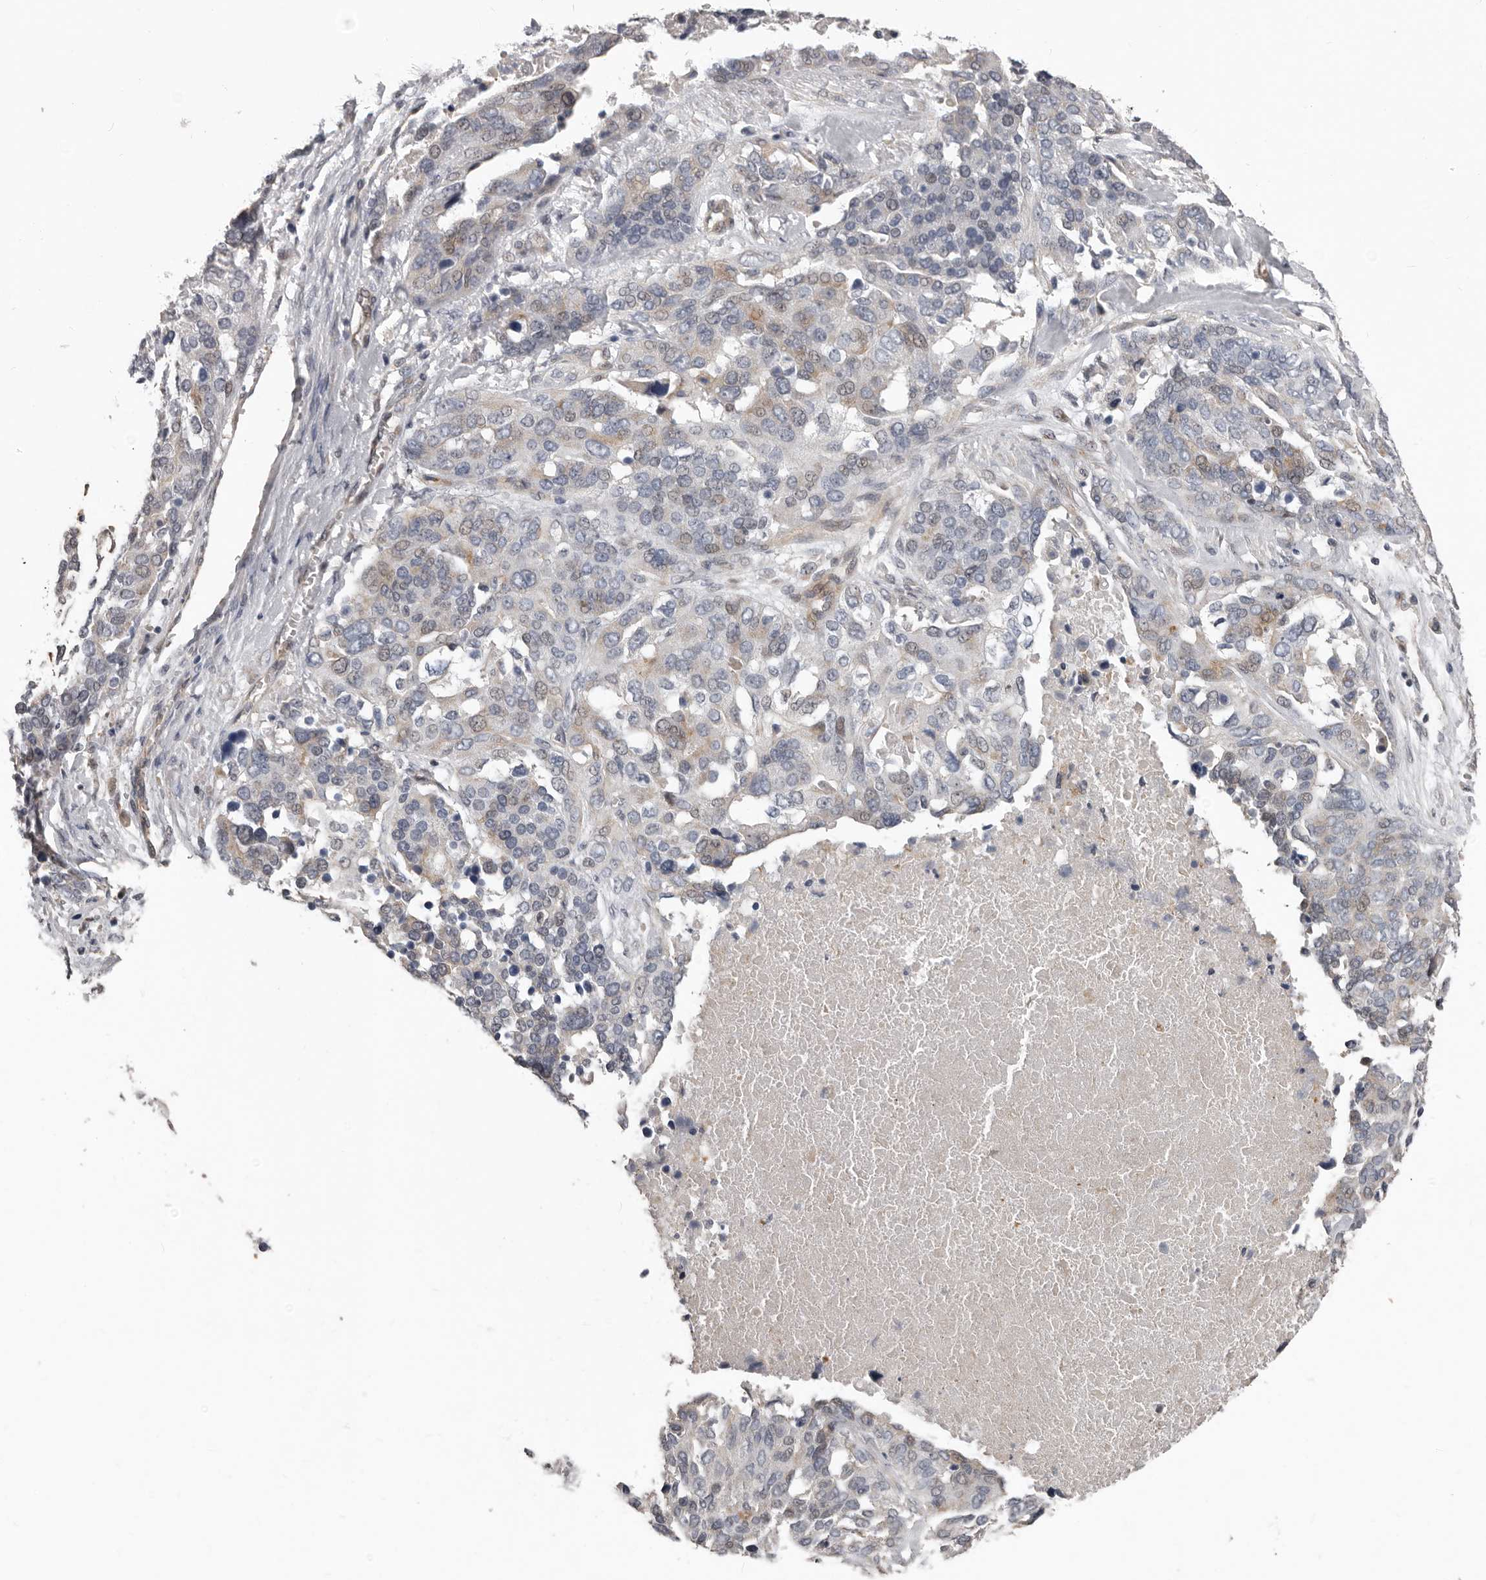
{"staining": {"intensity": "weak", "quantity": "25%-75%", "location": "cytoplasmic/membranous,nuclear"}, "tissue": "ovarian cancer", "cell_type": "Tumor cells", "image_type": "cancer", "snomed": [{"axis": "morphology", "description": "Cystadenocarcinoma, serous, NOS"}, {"axis": "topography", "description": "Ovary"}], "caption": "Protein analysis of ovarian cancer (serous cystadenocarcinoma) tissue shows weak cytoplasmic/membranous and nuclear staining in approximately 25%-75% of tumor cells.", "gene": "RNF217", "patient": {"sex": "female", "age": 44}}